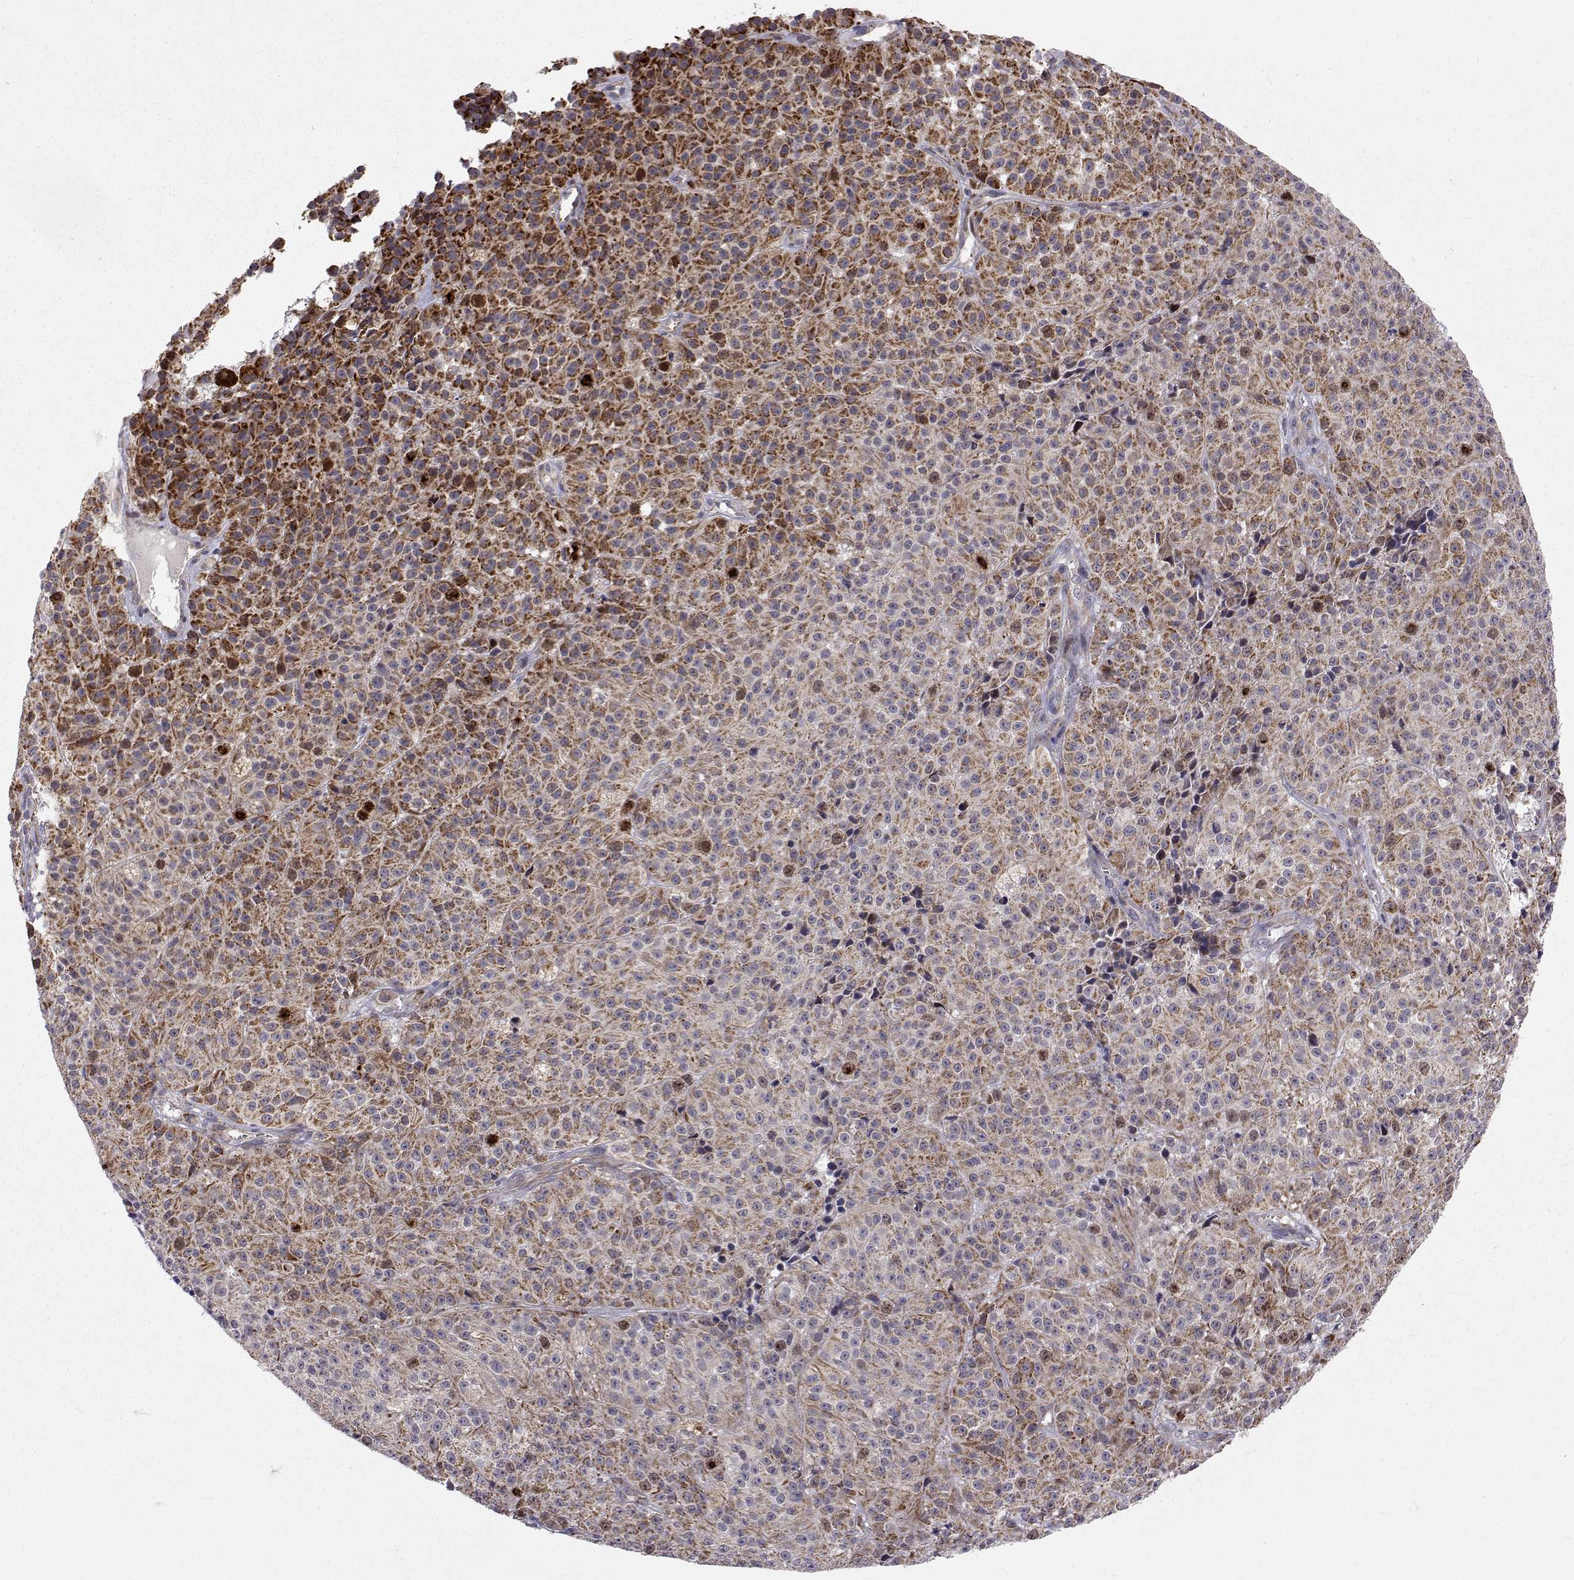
{"staining": {"intensity": "moderate", "quantity": ">75%", "location": "cytoplasmic/membranous"}, "tissue": "melanoma", "cell_type": "Tumor cells", "image_type": "cancer", "snomed": [{"axis": "morphology", "description": "Malignant melanoma, NOS"}, {"axis": "topography", "description": "Skin"}], "caption": "A brown stain highlights moderate cytoplasmic/membranous staining of a protein in melanoma tumor cells. The staining is performed using DAB brown chromogen to label protein expression. The nuclei are counter-stained blue using hematoxylin.", "gene": "DHTKD1", "patient": {"sex": "female", "age": 58}}